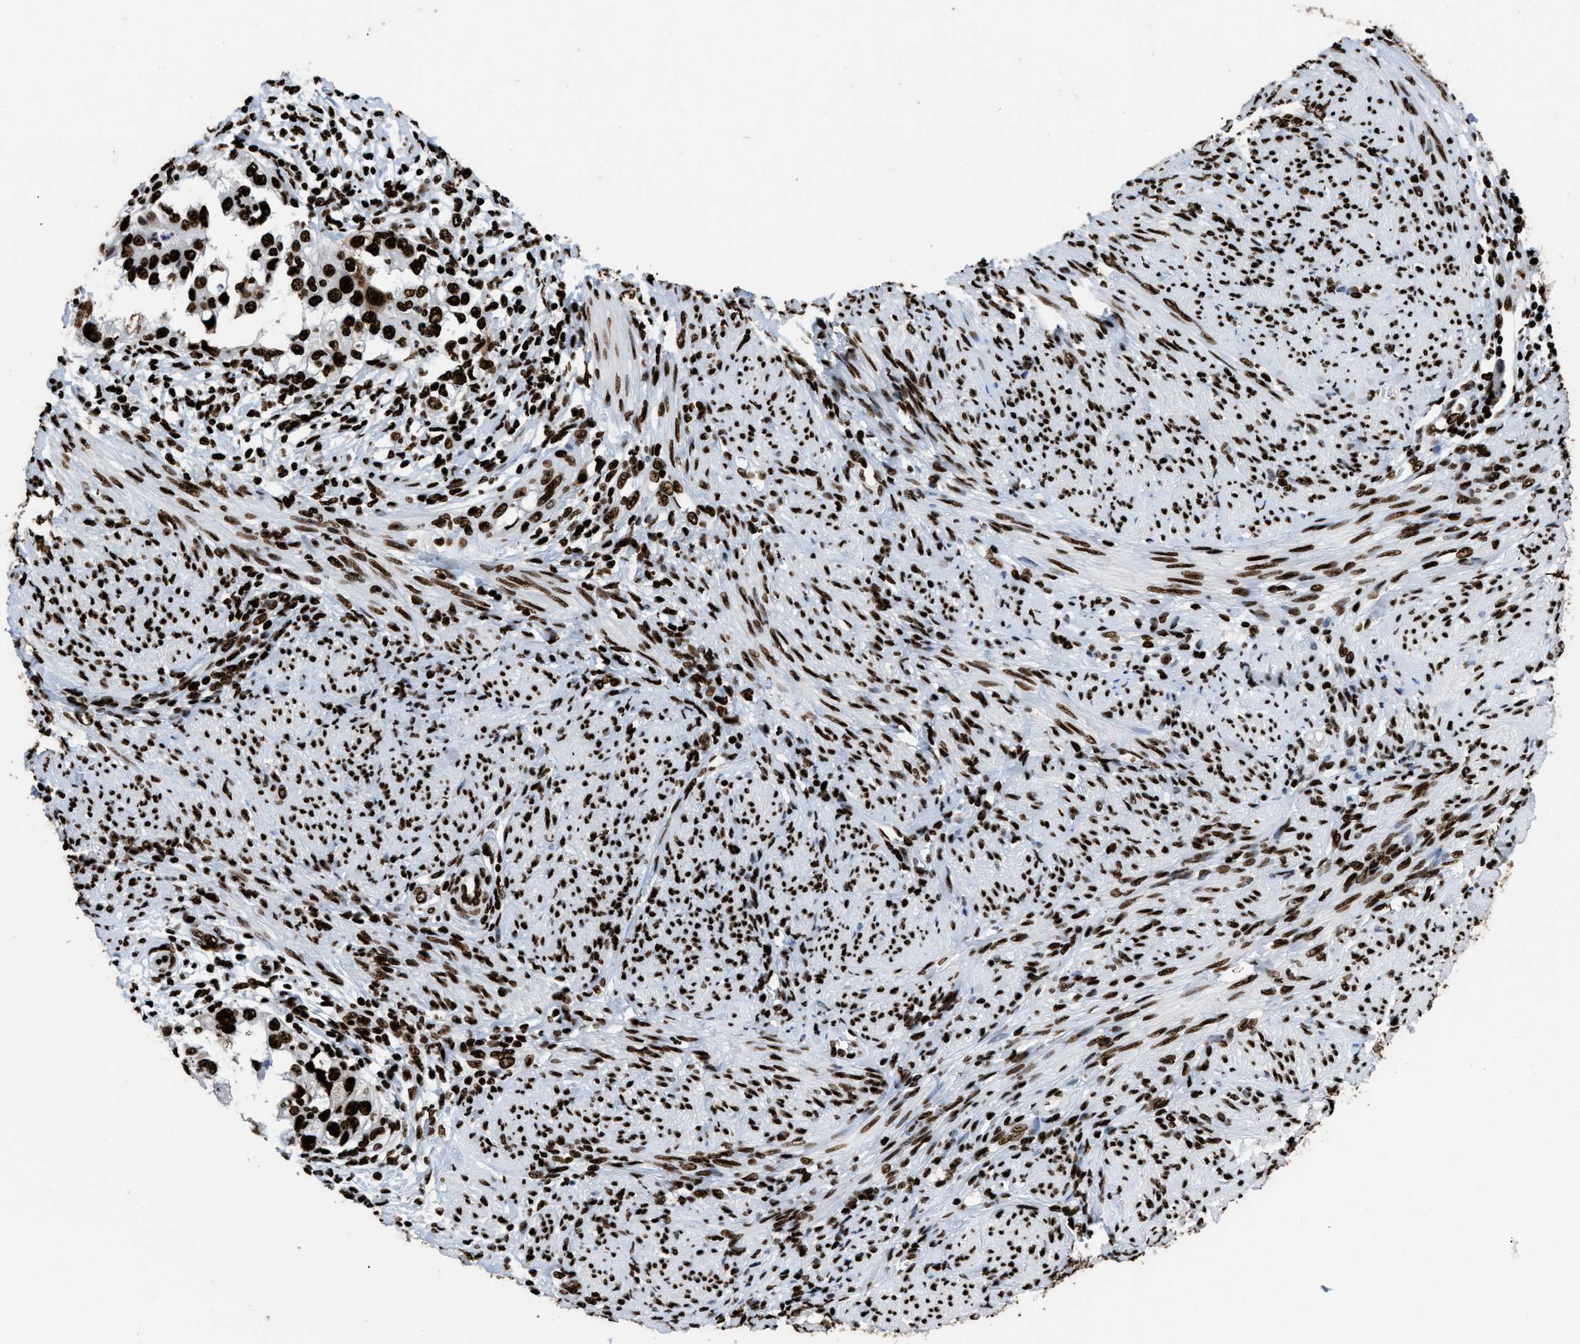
{"staining": {"intensity": "strong", "quantity": ">75%", "location": "nuclear"}, "tissue": "endometrial cancer", "cell_type": "Tumor cells", "image_type": "cancer", "snomed": [{"axis": "morphology", "description": "Adenocarcinoma, NOS"}, {"axis": "topography", "description": "Endometrium"}], "caption": "Immunohistochemistry (IHC) image of human endometrial cancer stained for a protein (brown), which reveals high levels of strong nuclear expression in approximately >75% of tumor cells.", "gene": "HNRNPM", "patient": {"sex": "female", "age": 85}}